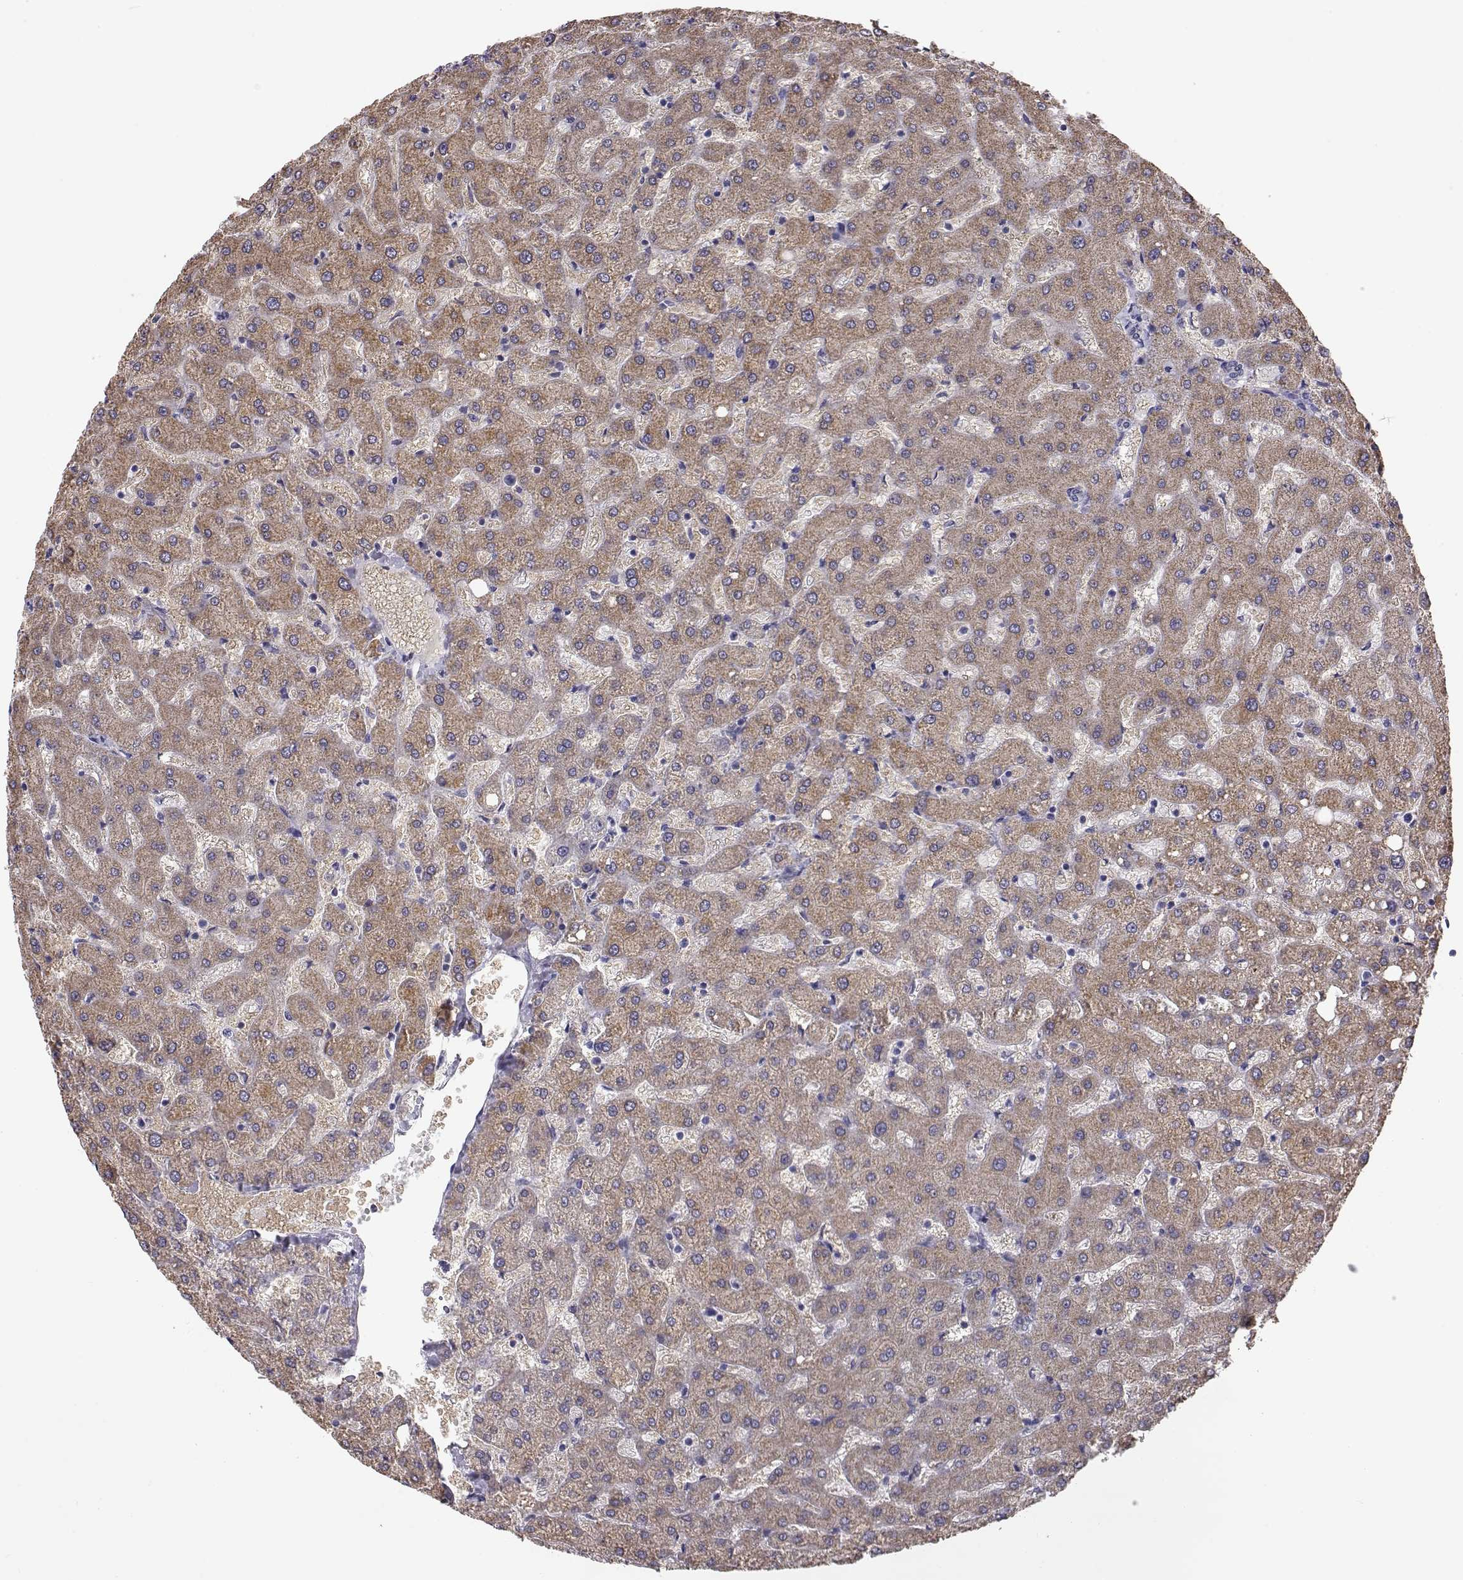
{"staining": {"intensity": "negative", "quantity": "none", "location": "none"}, "tissue": "liver", "cell_type": "Cholangiocytes", "image_type": "normal", "snomed": [{"axis": "morphology", "description": "Normal tissue, NOS"}, {"axis": "topography", "description": "Liver"}], "caption": "High power microscopy histopathology image of an immunohistochemistry image of benign liver, revealing no significant expression in cholangiocytes.", "gene": "KCNMB4", "patient": {"sex": "female", "age": 50}}